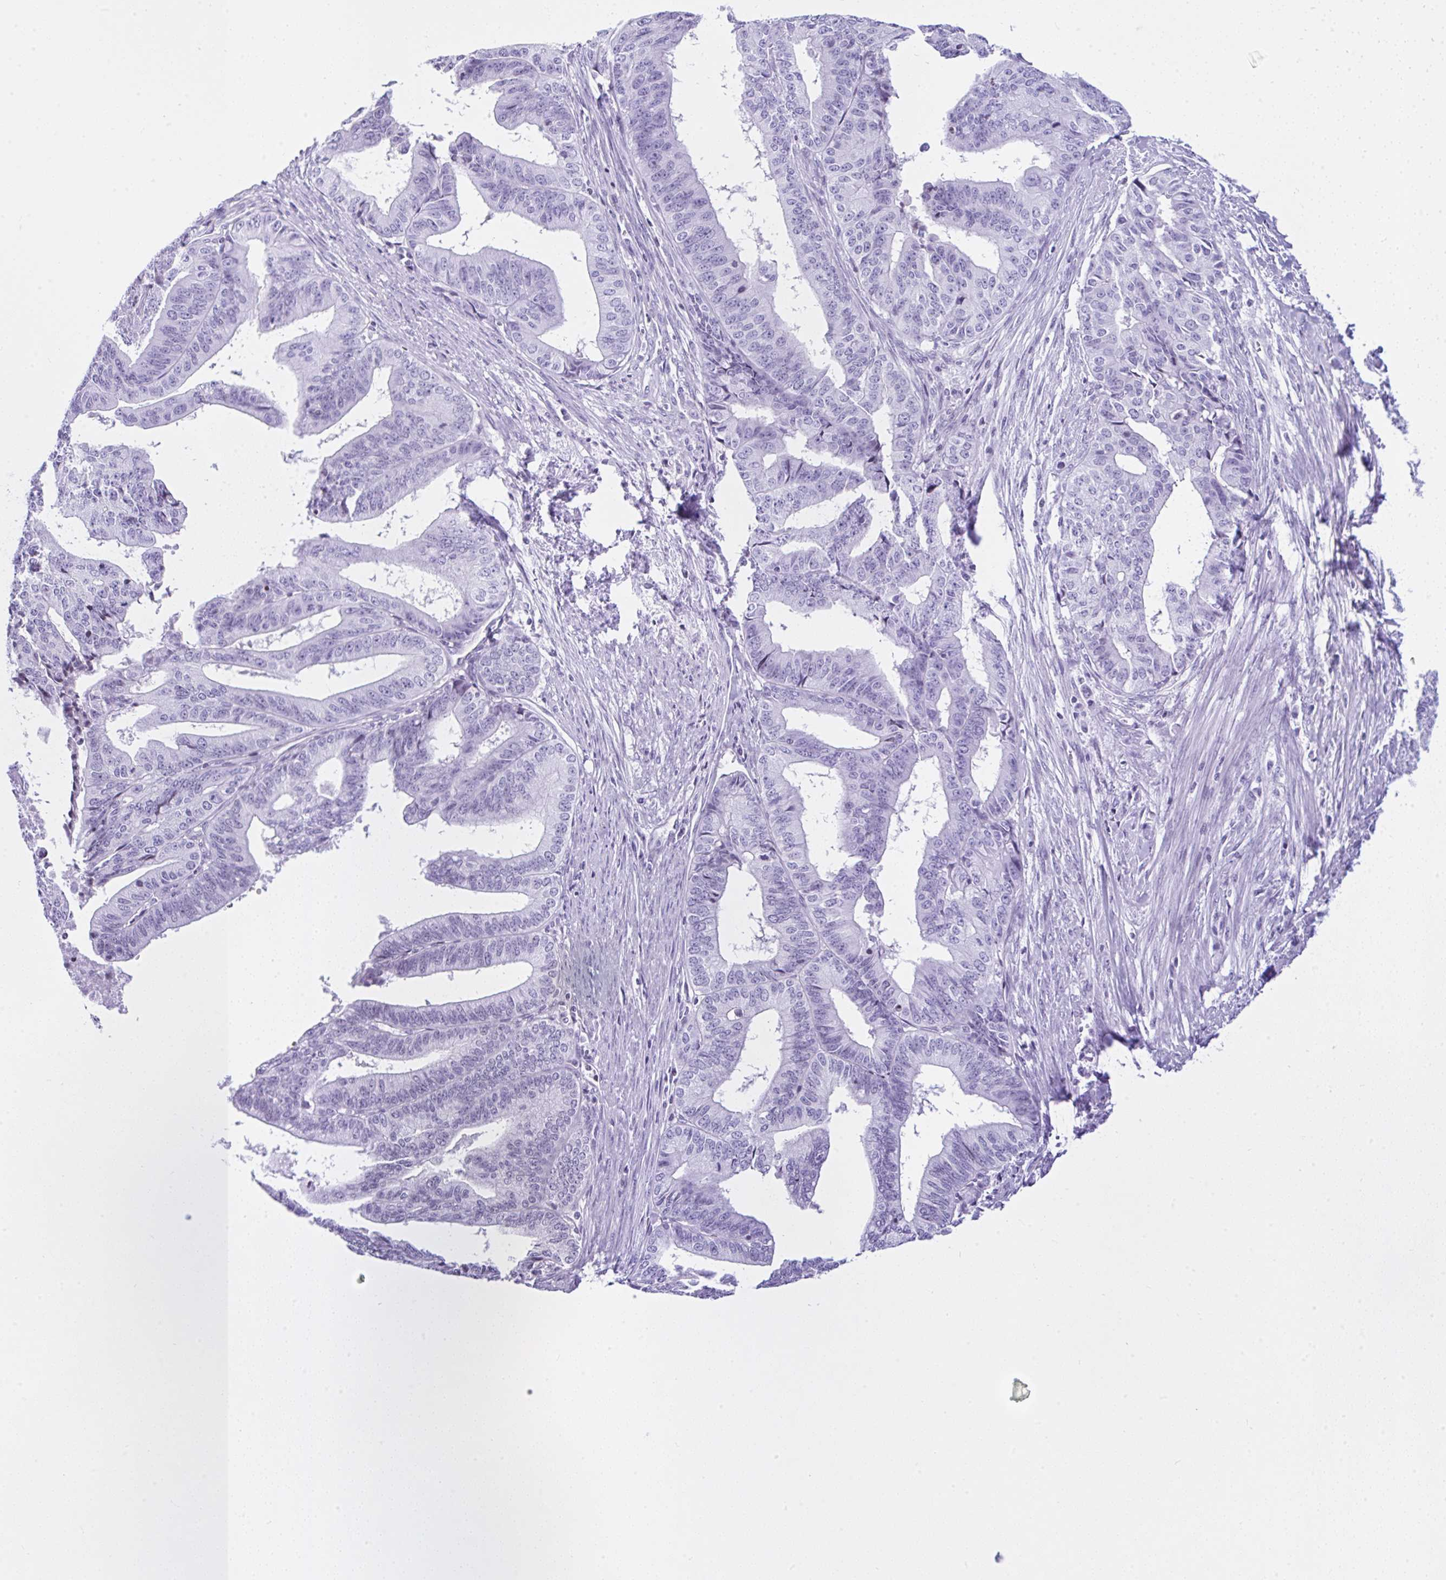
{"staining": {"intensity": "negative", "quantity": "none", "location": "none"}, "tissue": "endometrial cancer", "cell_type": "Tumor cells", "image_type": "cancer", "snomed": [{"axis": "morphology", "description": "Adenocarcinoma, NOS"}, {"axis": "topography", "description": "Endometrium"}], "caption": "Immunohistochemistry of human endometrial adenocarcinoma shows no positivity in tumor cells.", "gene": "KRT27", "patient": {"sex": "female", "age": 65}}